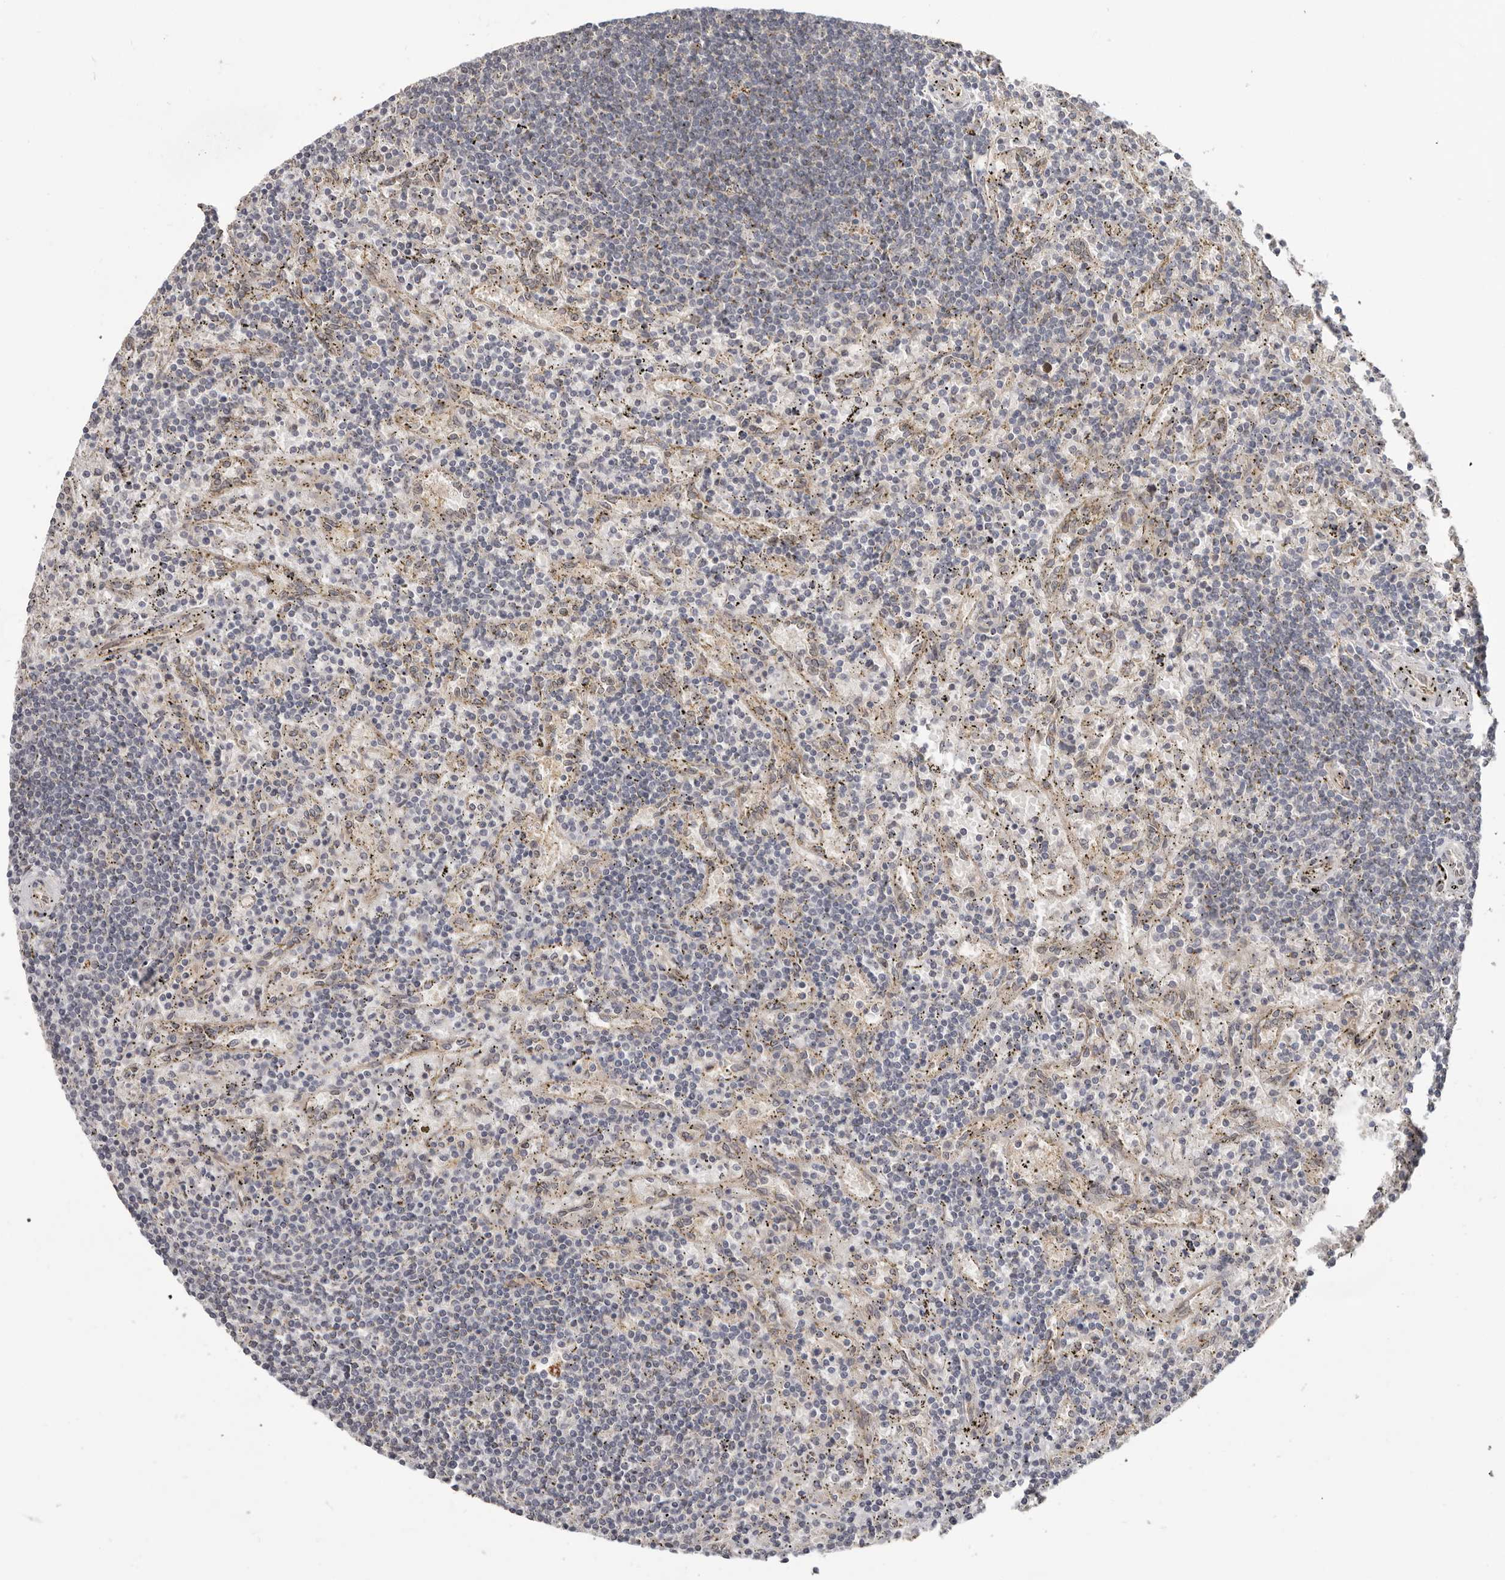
{"staining": {"intensity": "negative", "quantity": "none", "location": "none"}, "tissue": "lymphoma", "cell_type": "Tumor cells", "image_type": "cancer", "snomed": [{"axis": "morphology", "description": "Malignant lymphoma, non-Hodgkin's type, Low grade"}, {"axis": "topography", "description": "Spleen"}], "caption": "Human lymphoma stained for a protein using immunohistochemistry shows no positivity in tumor cells.", "gene": "BAD", "patient": {"sex": "male", "age": 76}}